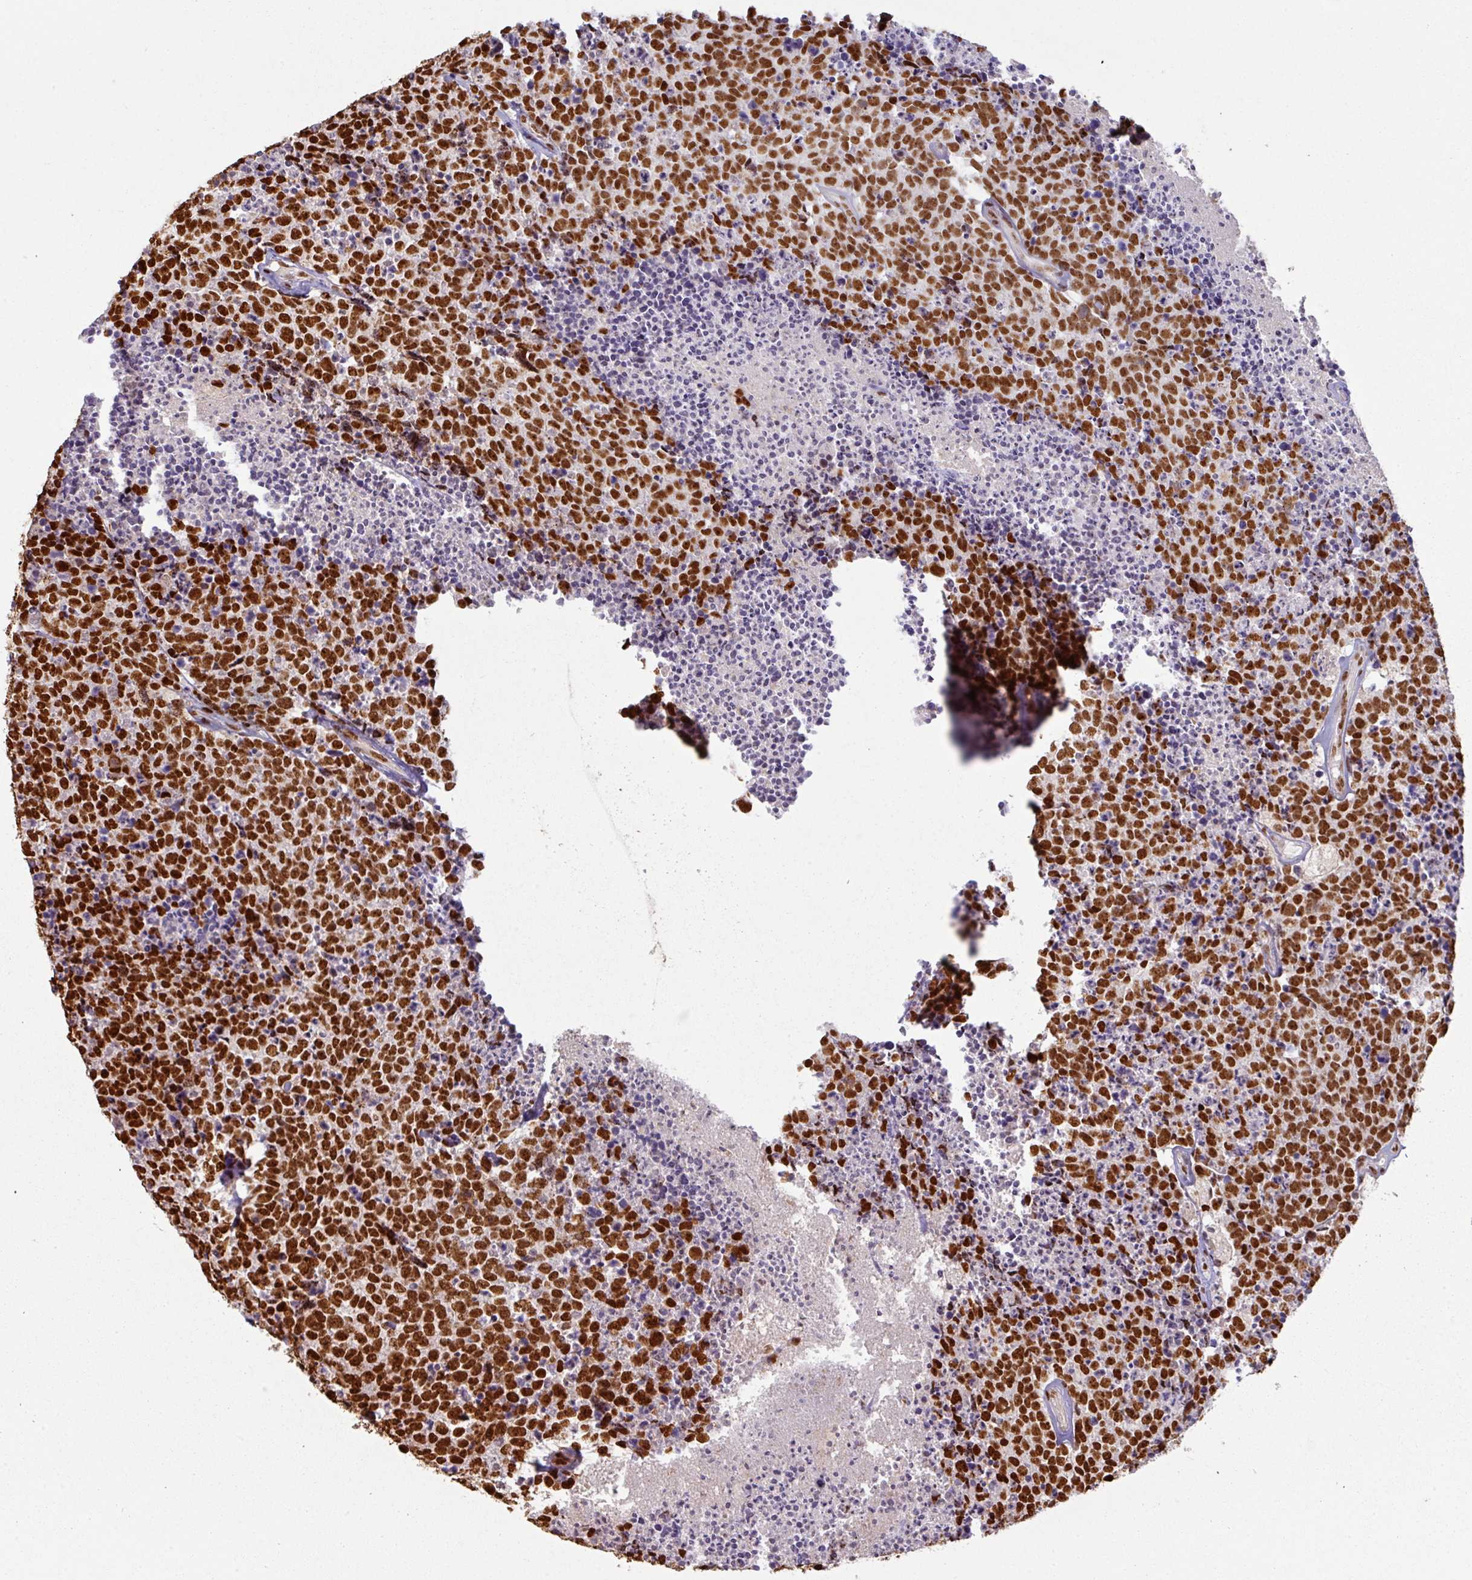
{"staining": {"intensity": "strong", "quantity": ">75%", "location": "nuclear"}, "tissue": "carcinoid", "cell_type": "Tumor cells", "image_type": "cancer", "snomed": [{"axis": "morphology", "description": "Carcinoid, malignant, NOS"}, {"axis": "topography", "description": "Skin"}], "caption": "IHC photomicrograph of carcinoid (malignant) stained for a protein (brown), which reveals high levels of strong nuclear staining in about >75% of tumor cells.", "gene": "SIK3", "patient": {"sex": "female", "age": 79}}